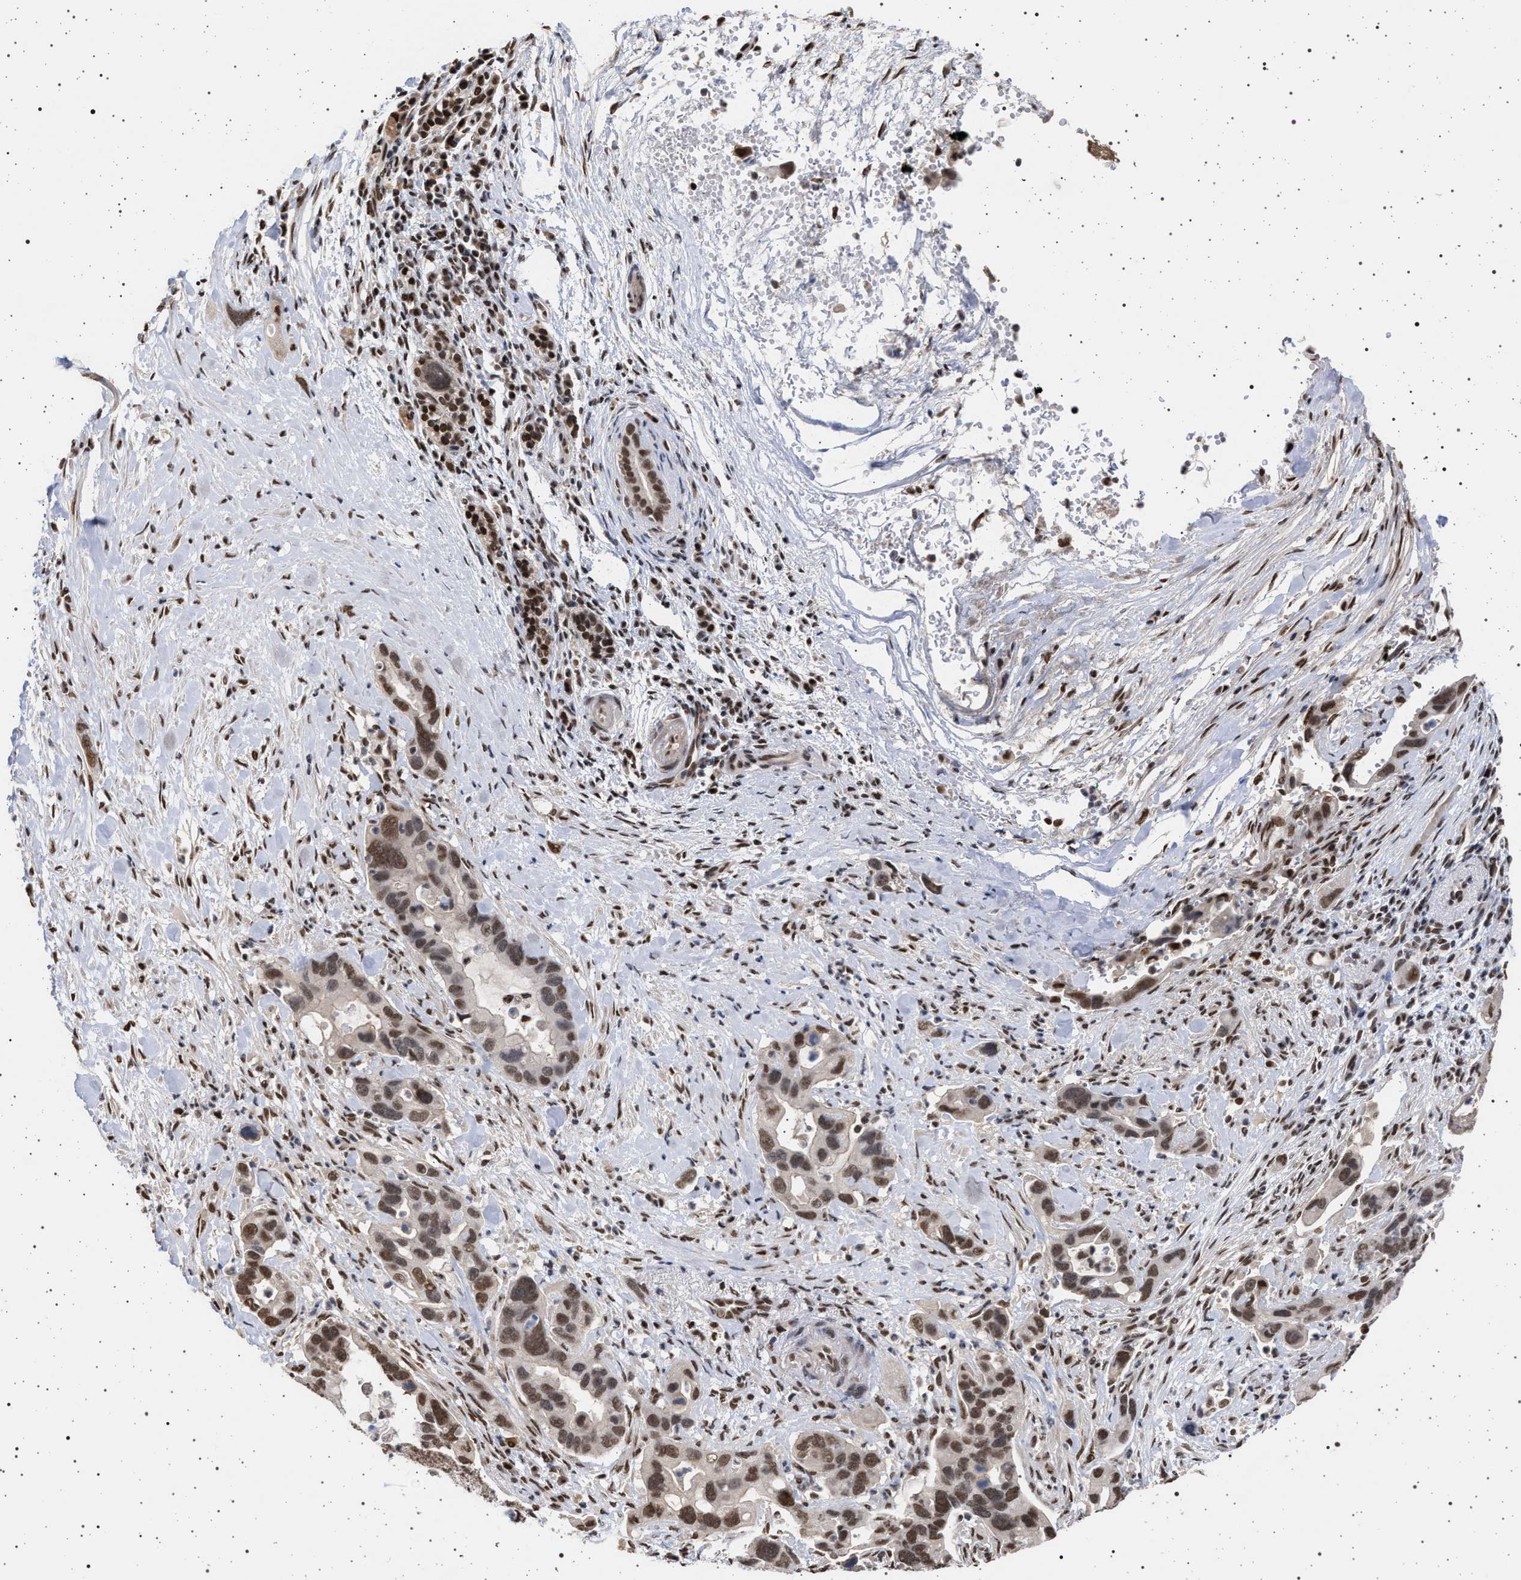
{"staining": {"intensity": "strong", "quantity": ">75%", "location": "nuclear"}, "tissue": "pancreatic cancer", "cell_type": "Tumor cells", "image_type": "cancer", "snomed": [{"axis": "morphology", "description": "Adenocarcinoma, NOS"}, {"axis": "topography", "description": "Pancreas"}], "caption": "Adenocarcinoma (pancreatic) stained with a brown dye reveals strong nuclear positive staining in about >75% of tumor cells.", "gene": "PHF12", "patient": {"sex": "female", "age": 70}}